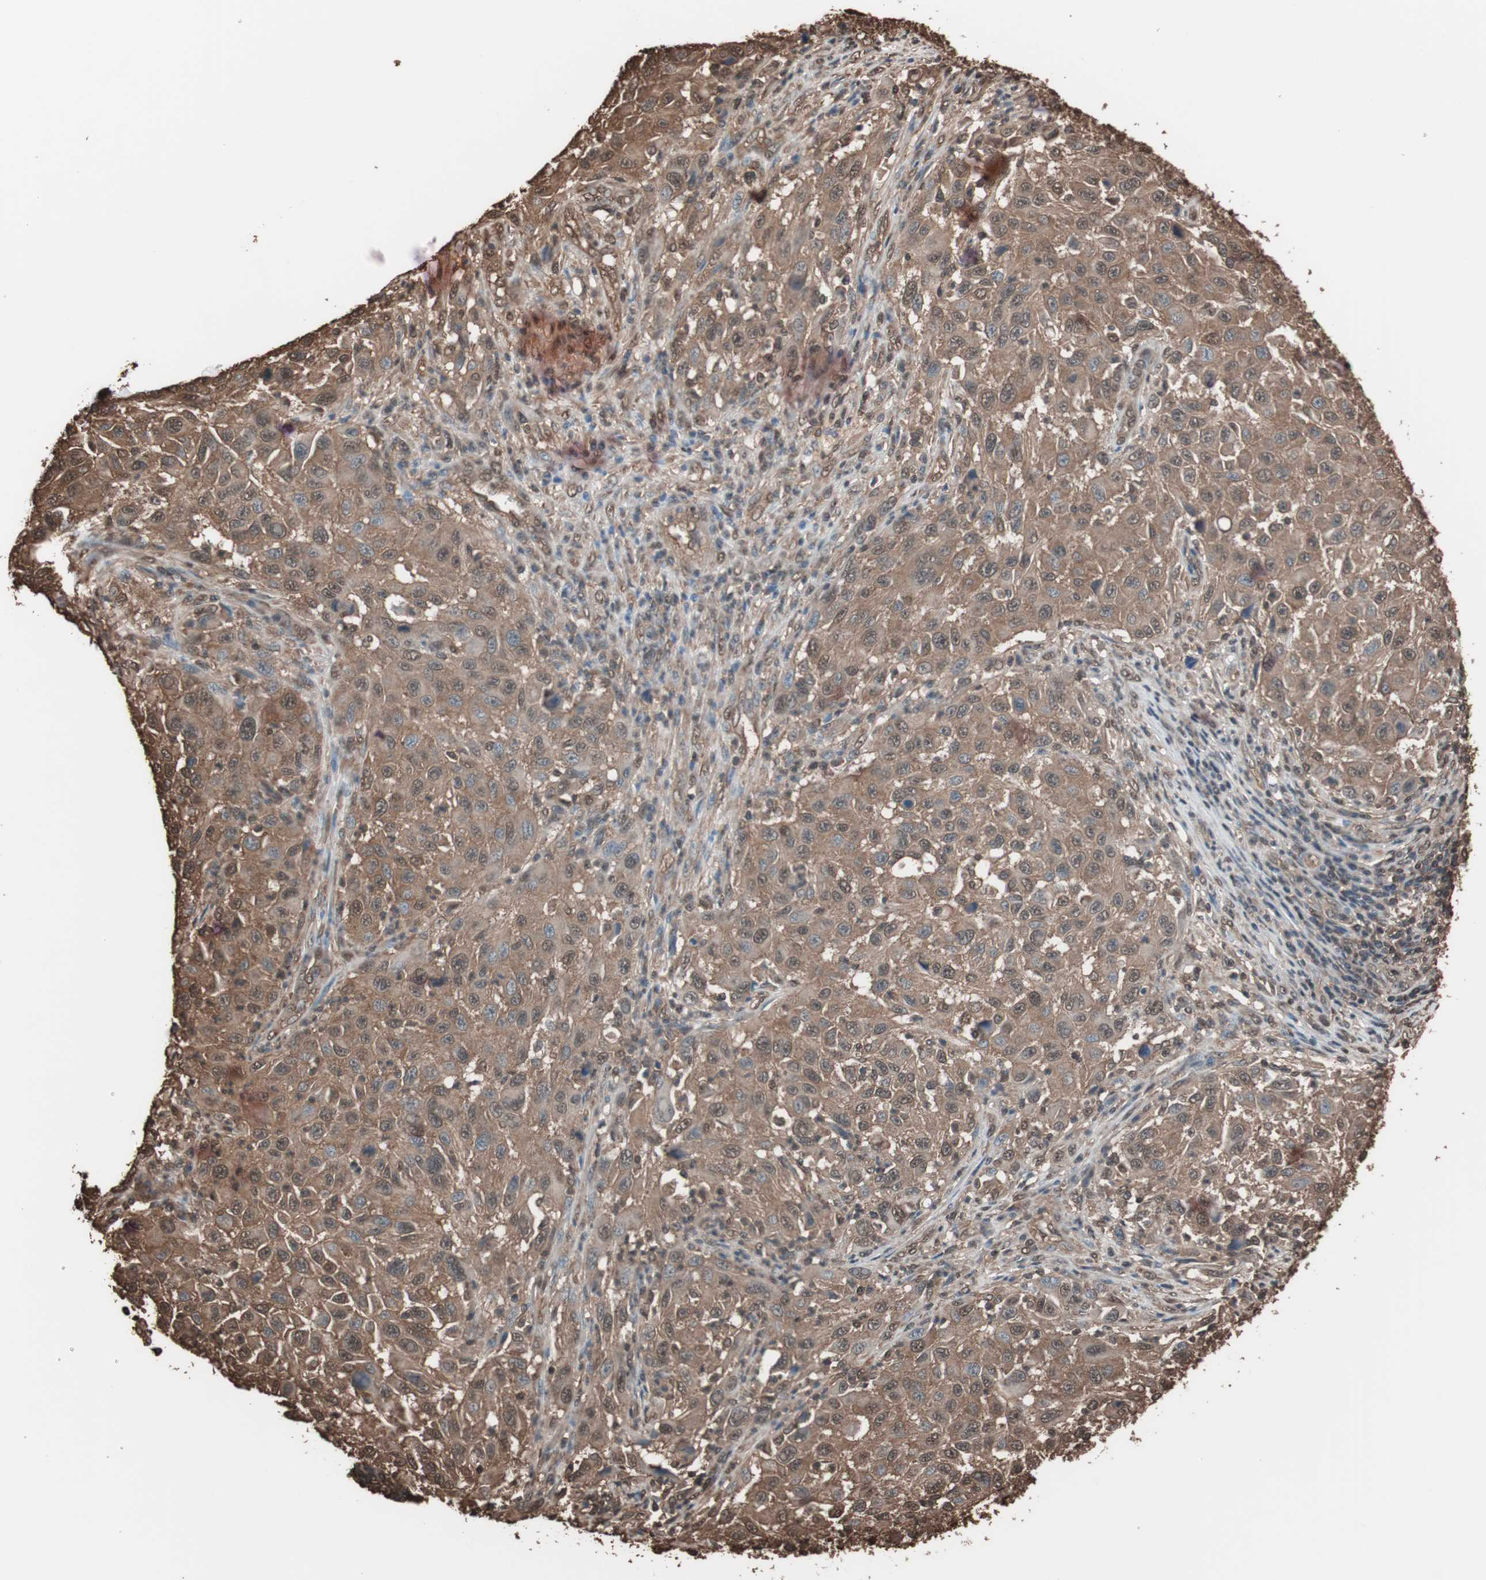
{"staining": {"intensity": "moderate", "quantity": ">75%", "location": "cytoplasmic/membranous"}, "tissue": "melanoma", "cell_type": "Tumor cells", "image_type": "cancer", "snomed": [{"axis": "morphology", "description": "Malignant melanoma, Metastatic site"}, {"axis": "topography", "description": "Lymph node"}], "caption": "Immunohistochemistry (IHC) image of neoplastic tissue: human malignant melanoma (metastatic site) stained using immunohistochemistry shows medium levels of moderate protein expression localized specifically in the cytoplasmic/membranous of tumor cells, appearing as a cytoplasmic/membranous brown color.", "gene": "CALM2", "patient": {"sex": "male", "age": 61}}